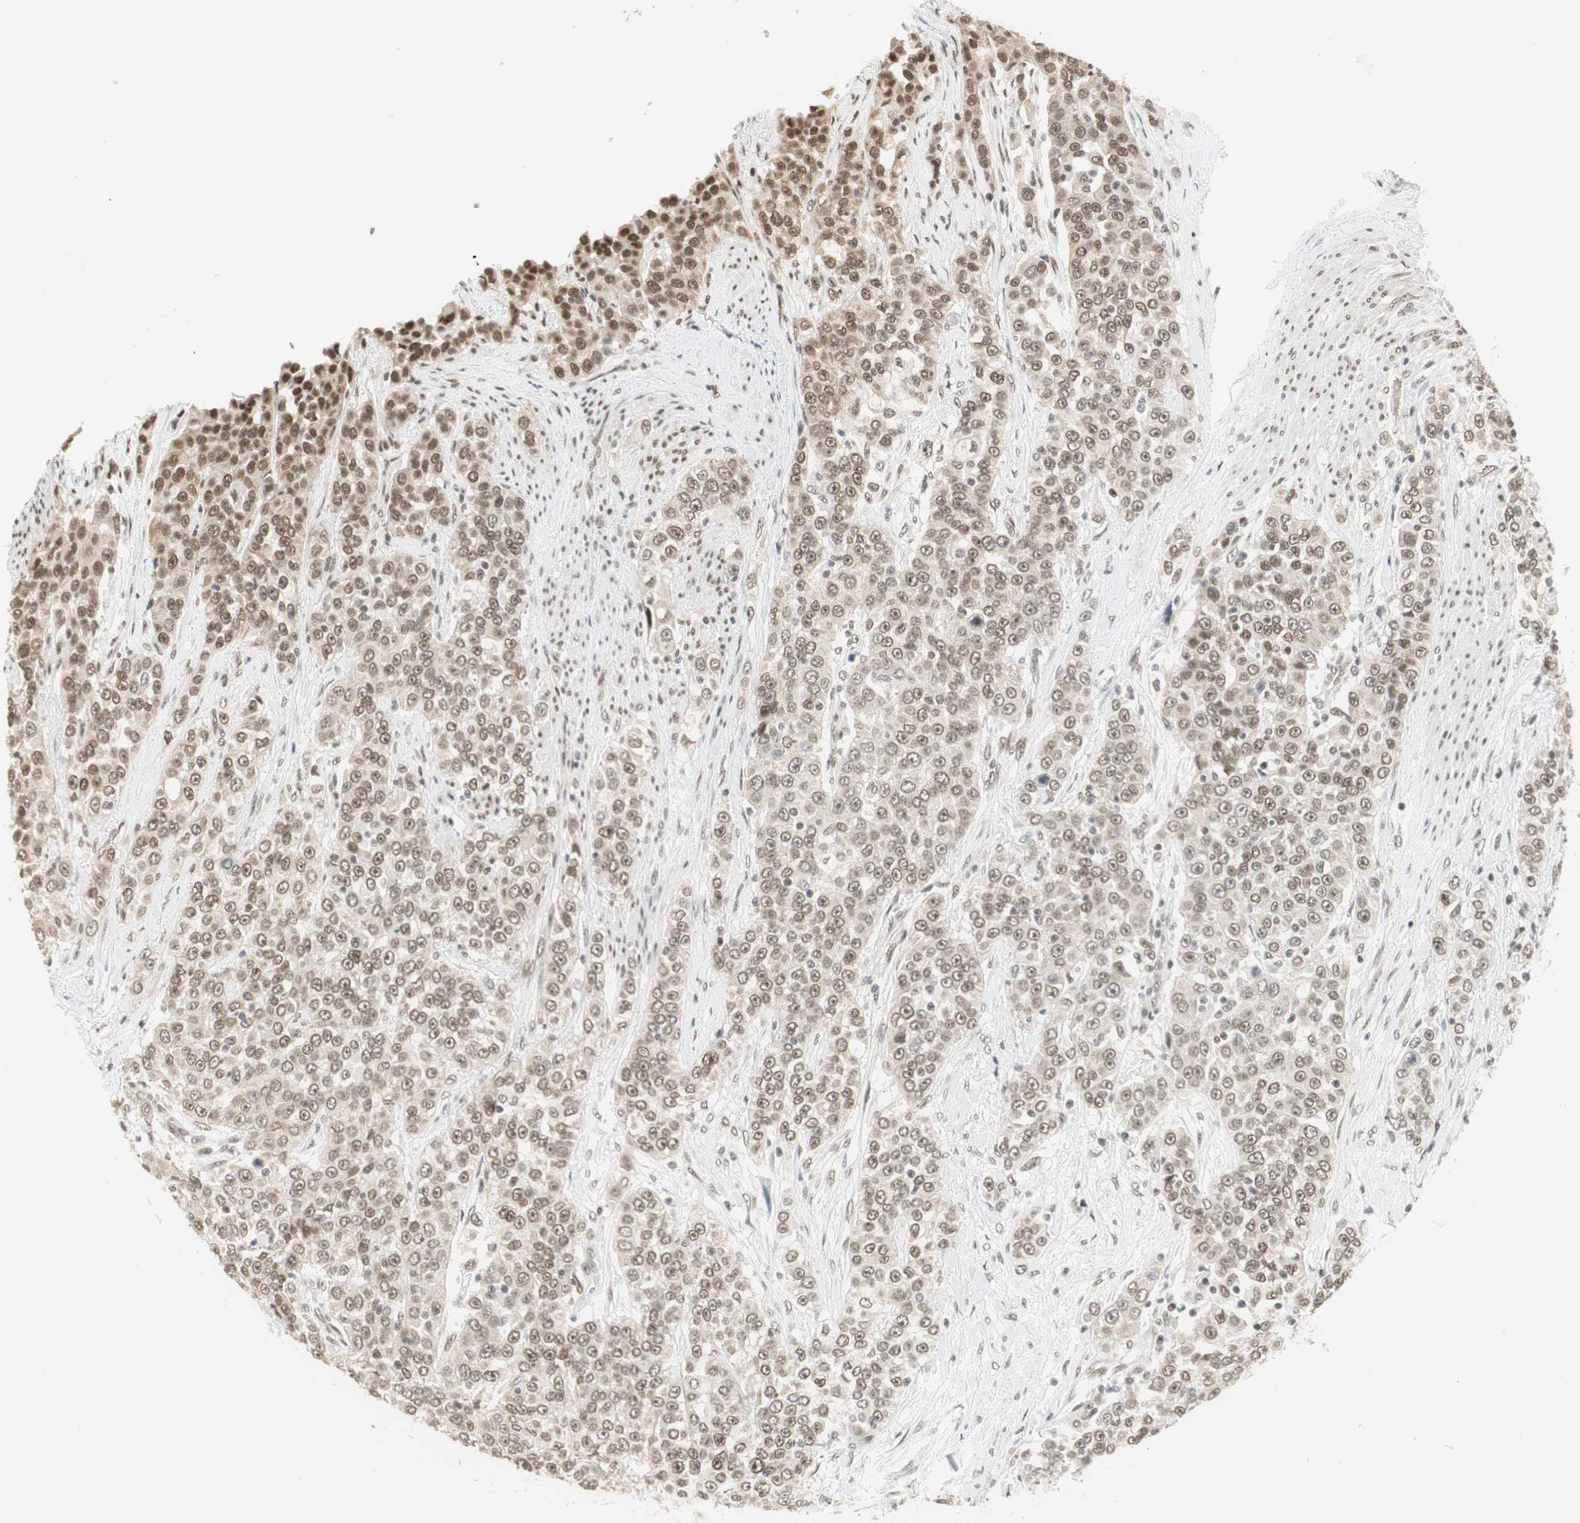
{"staining": {"intensity": "moderate", "quantity": ">75%", "location": "nuclear"}, "tissue": "urothelial cancer", "cell_type": "Tumor cells", "image_type": "cancer", "snomed": [{"axis": "morphology", "description": "Urothelial carcinoma, High grade"}, {"axis": "topography", "description": "Urinary bladder"}], "caption": "IHC photomicrograph of neoplastic tissue: high-grade urothelial carcinoma stained using IHC displays medium levels of moderate protein expression localized specifically in the nuclear of tumor cells, appearing as a nuclear brown color.", "gene": "ZBTB17", "patient": {"sex": "female", "age": 80}}